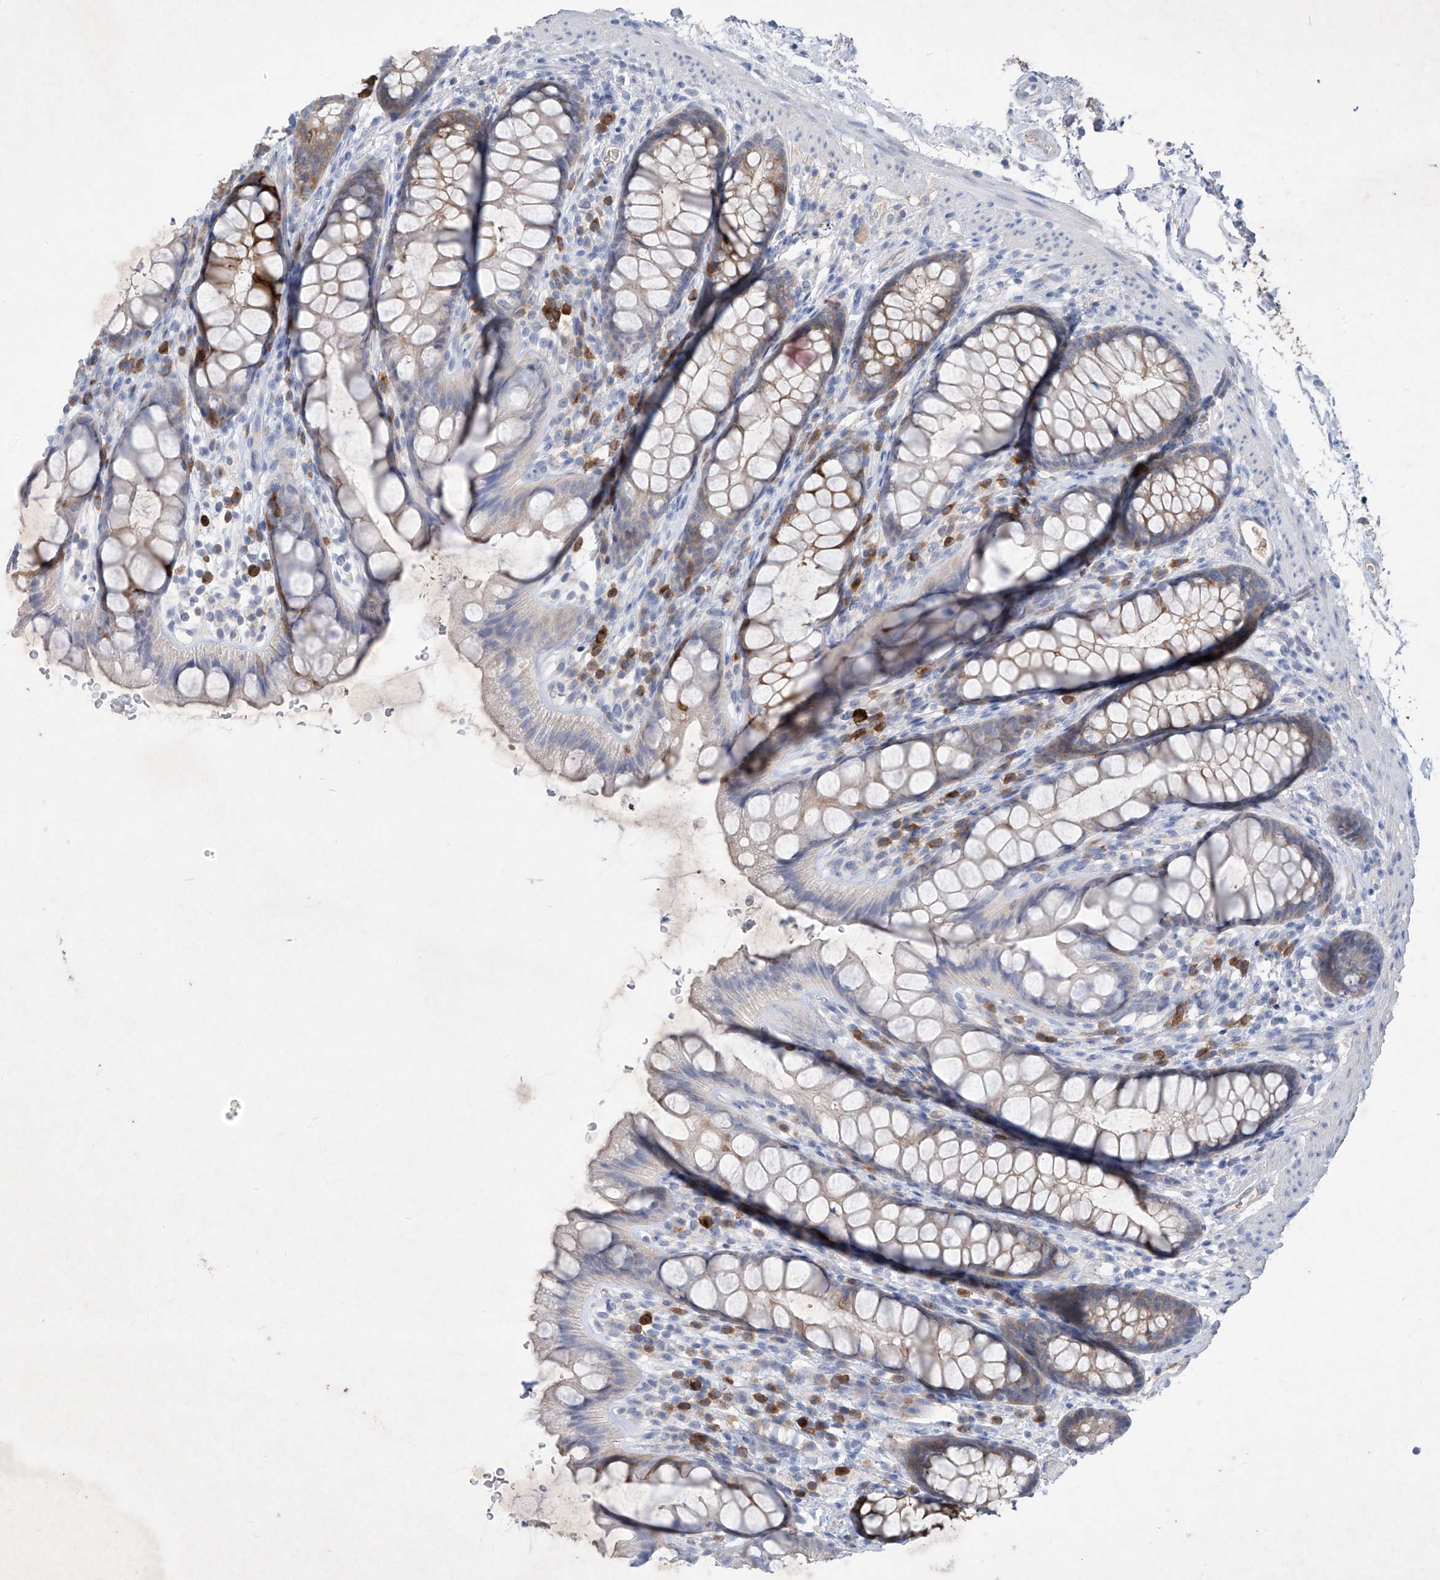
{"staining": {"intensity": "moderate", "quantity": "25%-75%", "location": "cytoplasmic/membranous"}, "tissue": "rectum", "cell_type": "Glandular cells", "image_type": "normal", "snomed": [{"axis": "morphology", "description": "Normal tissue, NOS"}, {"axis": "topography", "description": "Rectum"}], "caption": "DAB (3,3'-diaminobenzidine) immunohistochemical staining of normal human rectum shows moderate cytoplasmic/membranous protein staining in approximately 25%-75% of glandular cells.", "gene": "ASNS", "patient": {"sex": "female", "age": 65}}